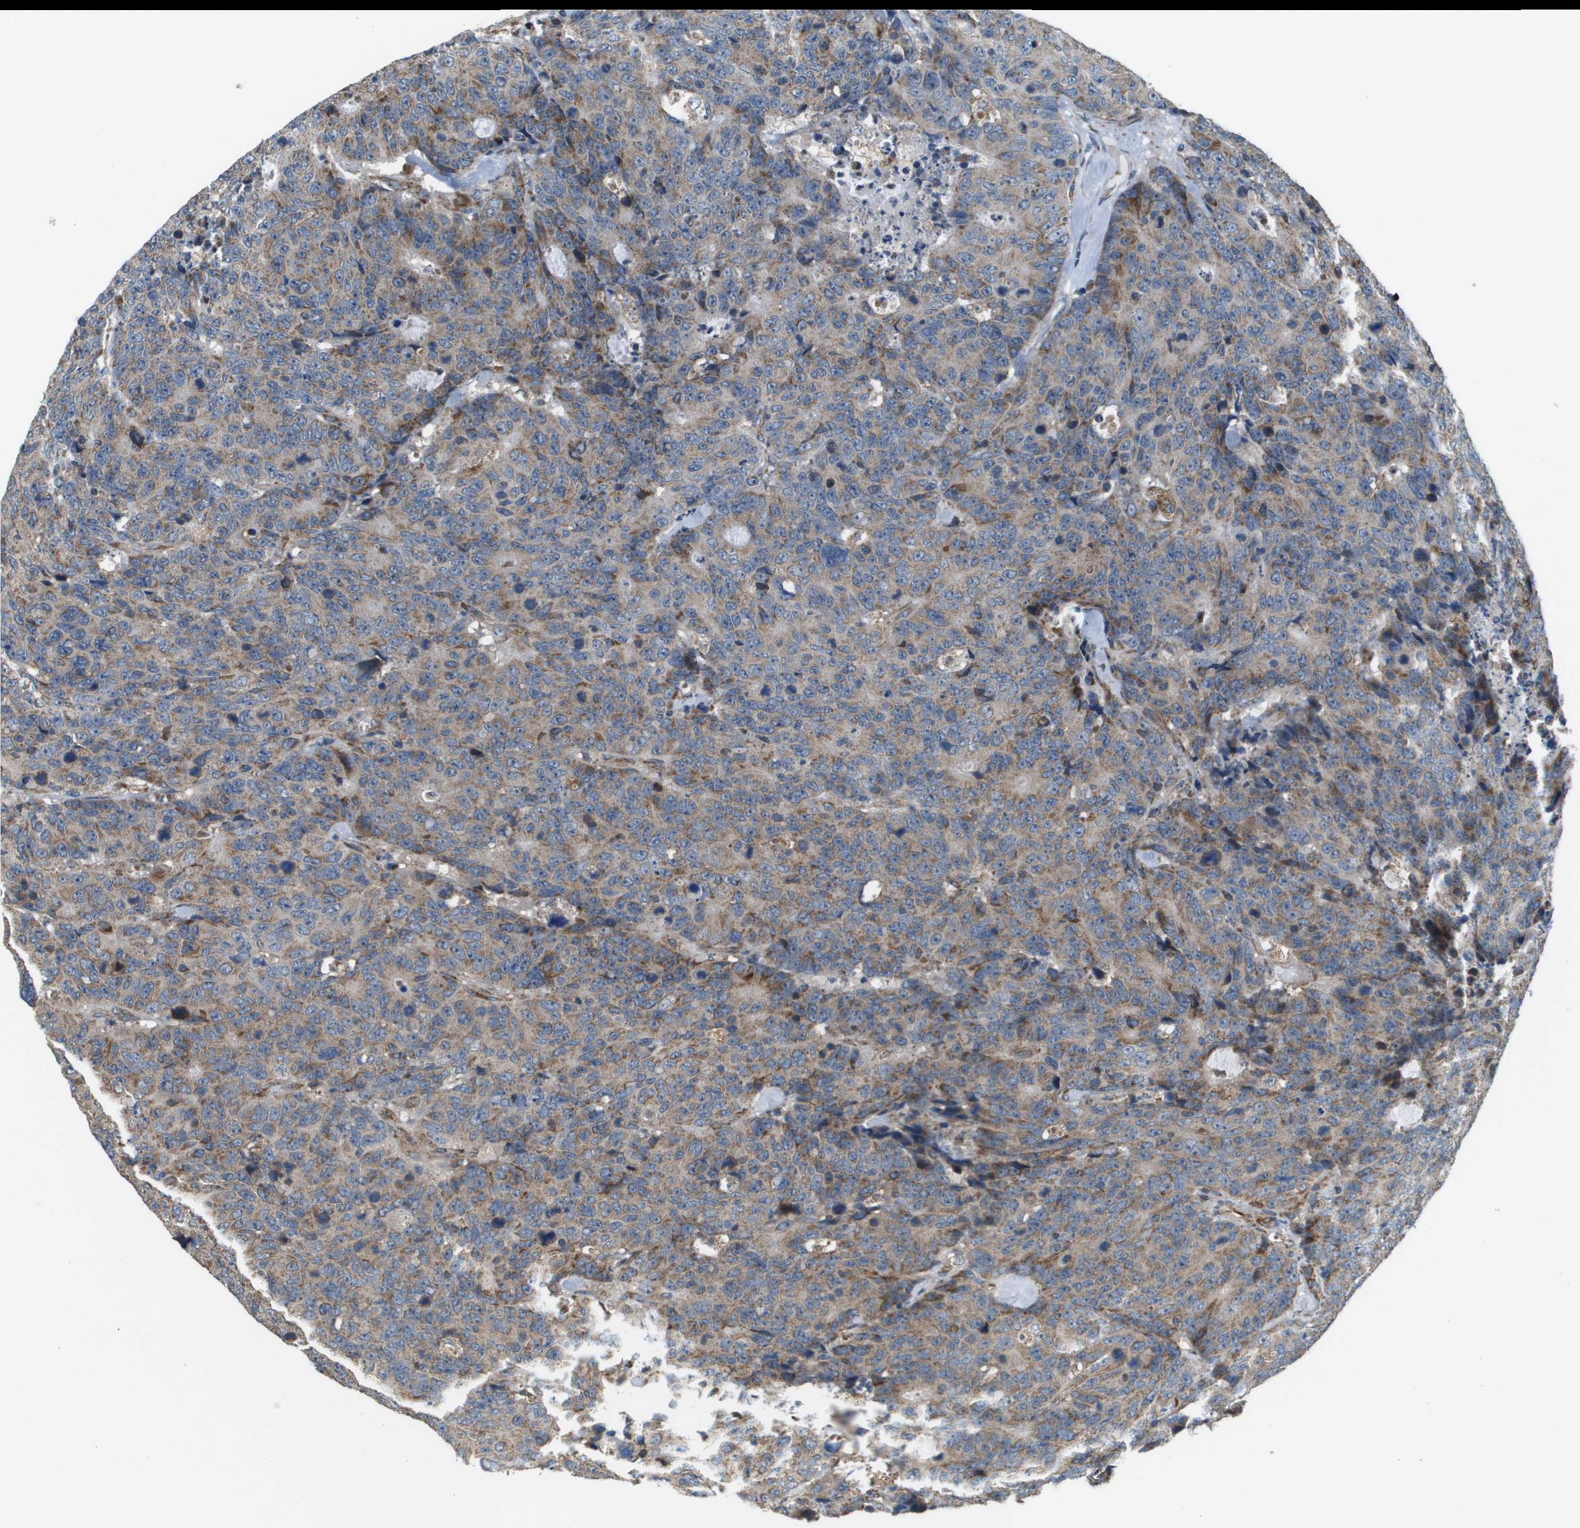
{"staining": {"intensity": "weak", "quantity": ">75%", "location": "cytoplasmic/membranous"}, "tissue": "colorectal cancer", "cell_type": "Tumor cells", "image_type": "cancer", "snomed": [{"axis": "morphology", "description": "Adenocarcinoma, NOS"}, {"axis": "topography", "description": "Colon"}], "caption": "There is low levels of weak cytoplasmic/membranous positivity in tumor cells of colorectal cancer, as demonstrated by immunohistochemical staining (brown color).", "gene": "NRK", "patient": {"sex": "female", "age": 86}}